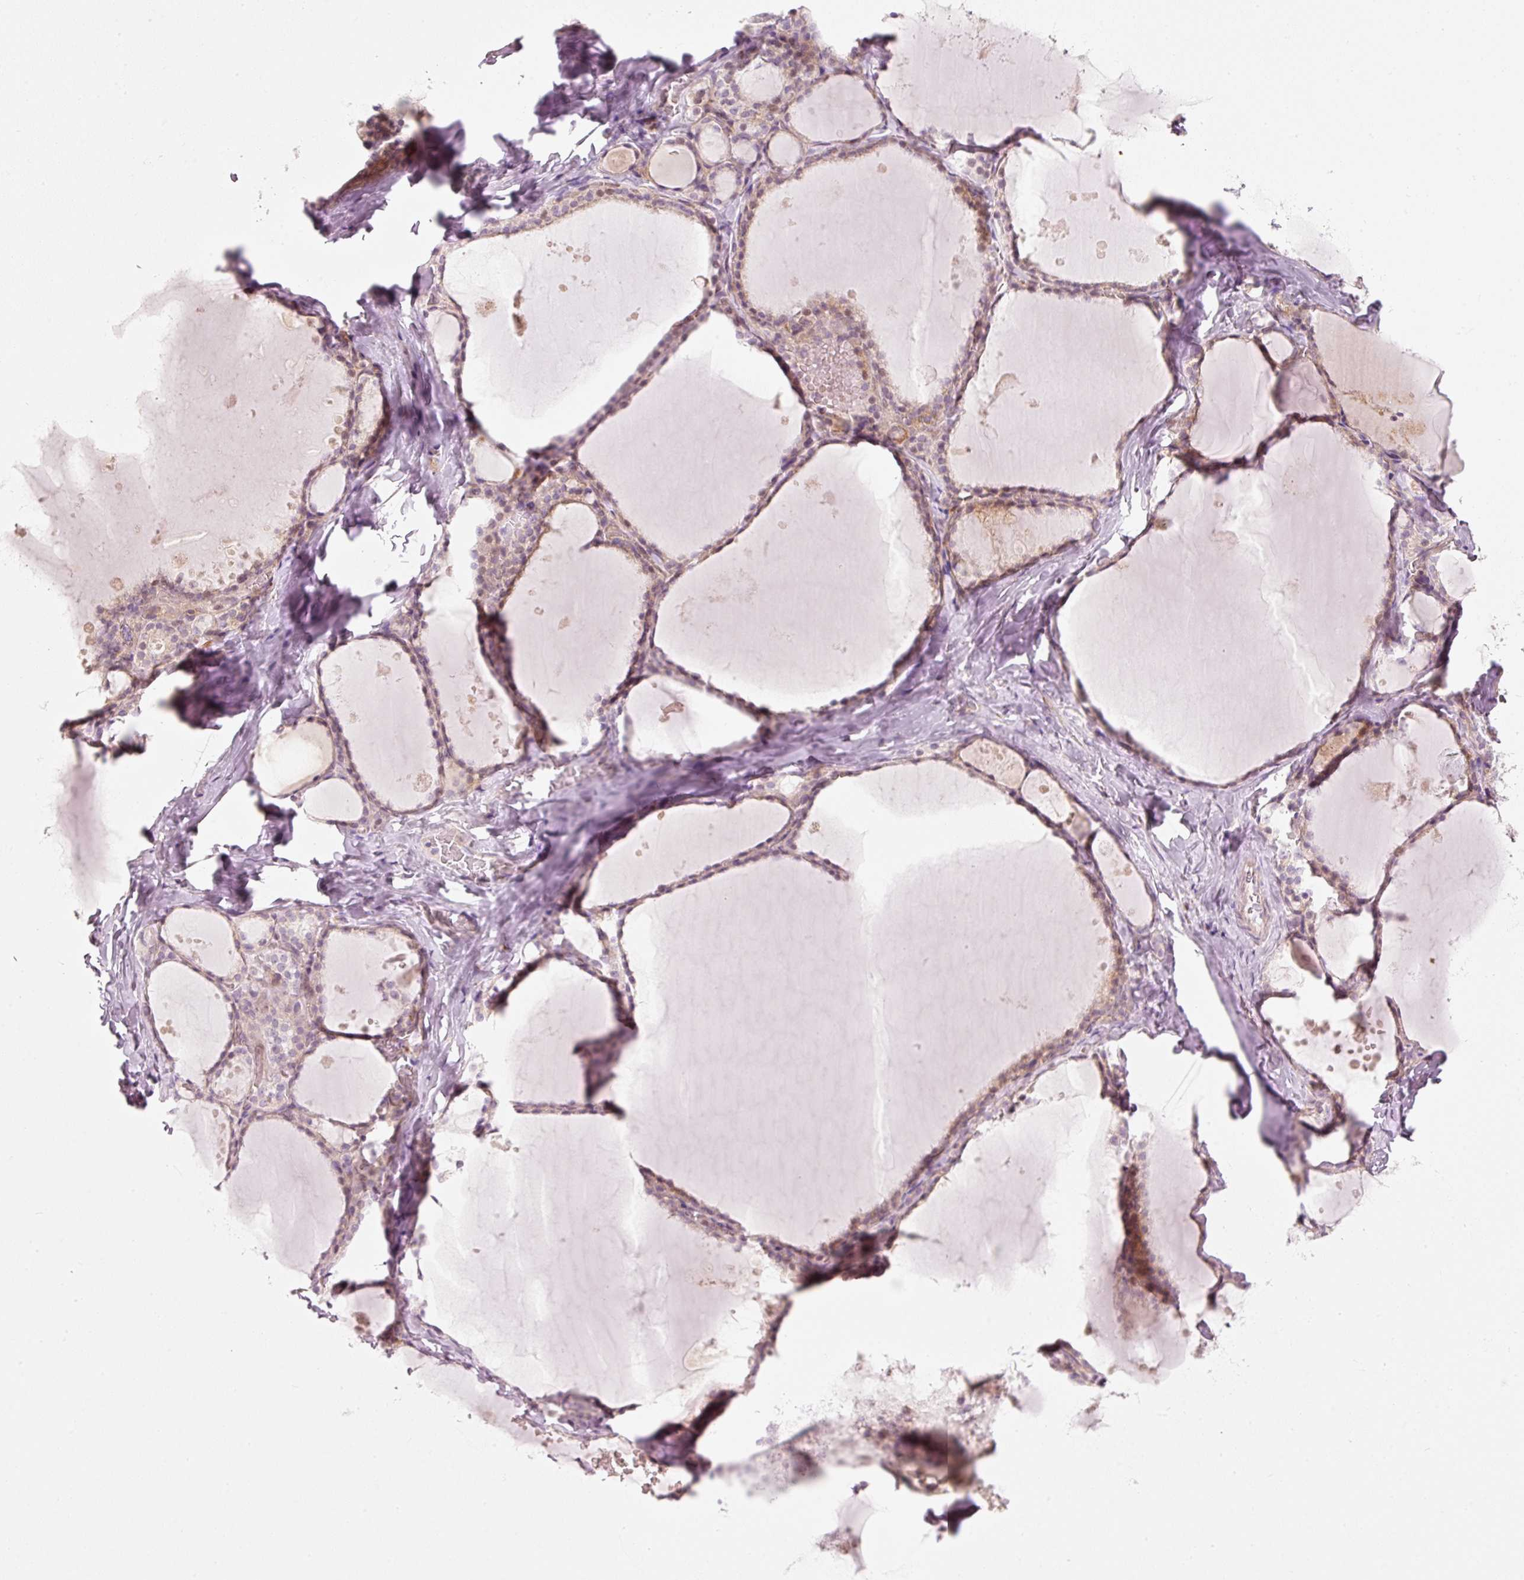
{"staining": {"intensity": "moderate", "quantity": "25%-75%", "location": "cytoplasmic/membranous"}, "tissue": "thyroid gland", "cell_type": "Glandular cells", "image_type": "normal", "snomed": [{"axis": "morphology", "description": "Normal tissue, NOS"}, {"axis": "topography", "description": "Thyroid gland"}], "caption": "DAB (3,3'-diaminobenzidine) immunohistochemical staining of unremarkable human thyroid gland displays moderate cytoplasmic/membranous protein positivity in approximately 25%-75% of glandular cells.", "gene": "SLC20A1", "patient": {"sex": "male", "age": 56}}